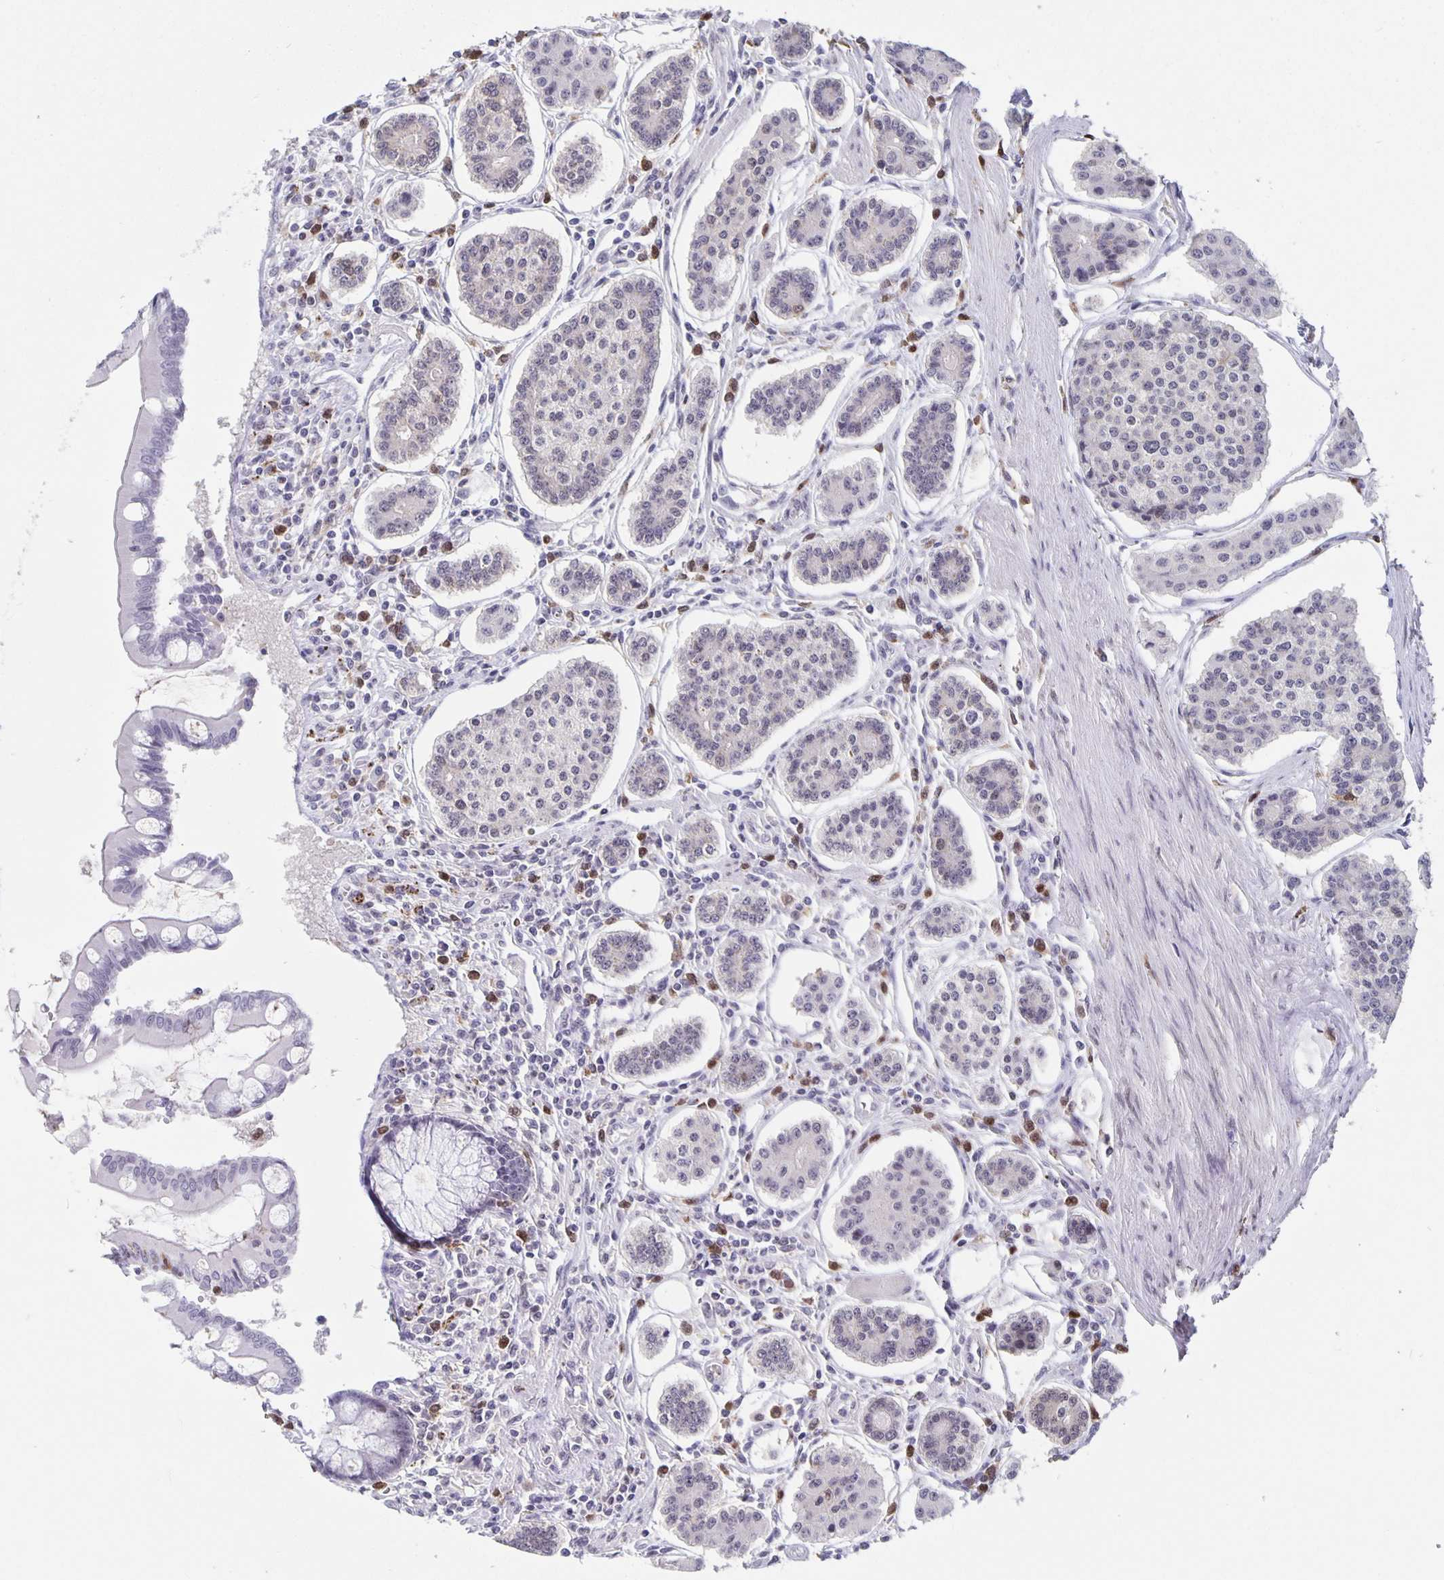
{"staining": {"intensity": "weak", "quantity": "<25%", "location": "nuclear"}, "tissue": "carcinoid", "cell_type": "Tumor cells", "image_type": "cancer", "snomed": [{"axis": "morphology", "description": "Carcinoid, malignant, NOS"}, {"axis": "topography", "description": "Small intestine"}], "caption": "Human carcinoid stained for a protein using immunohistochemistry (IHC) reveals no staining in tumor cells.", "gene": "ZNF691", "patient": {"sex": "female", "age": 65}}